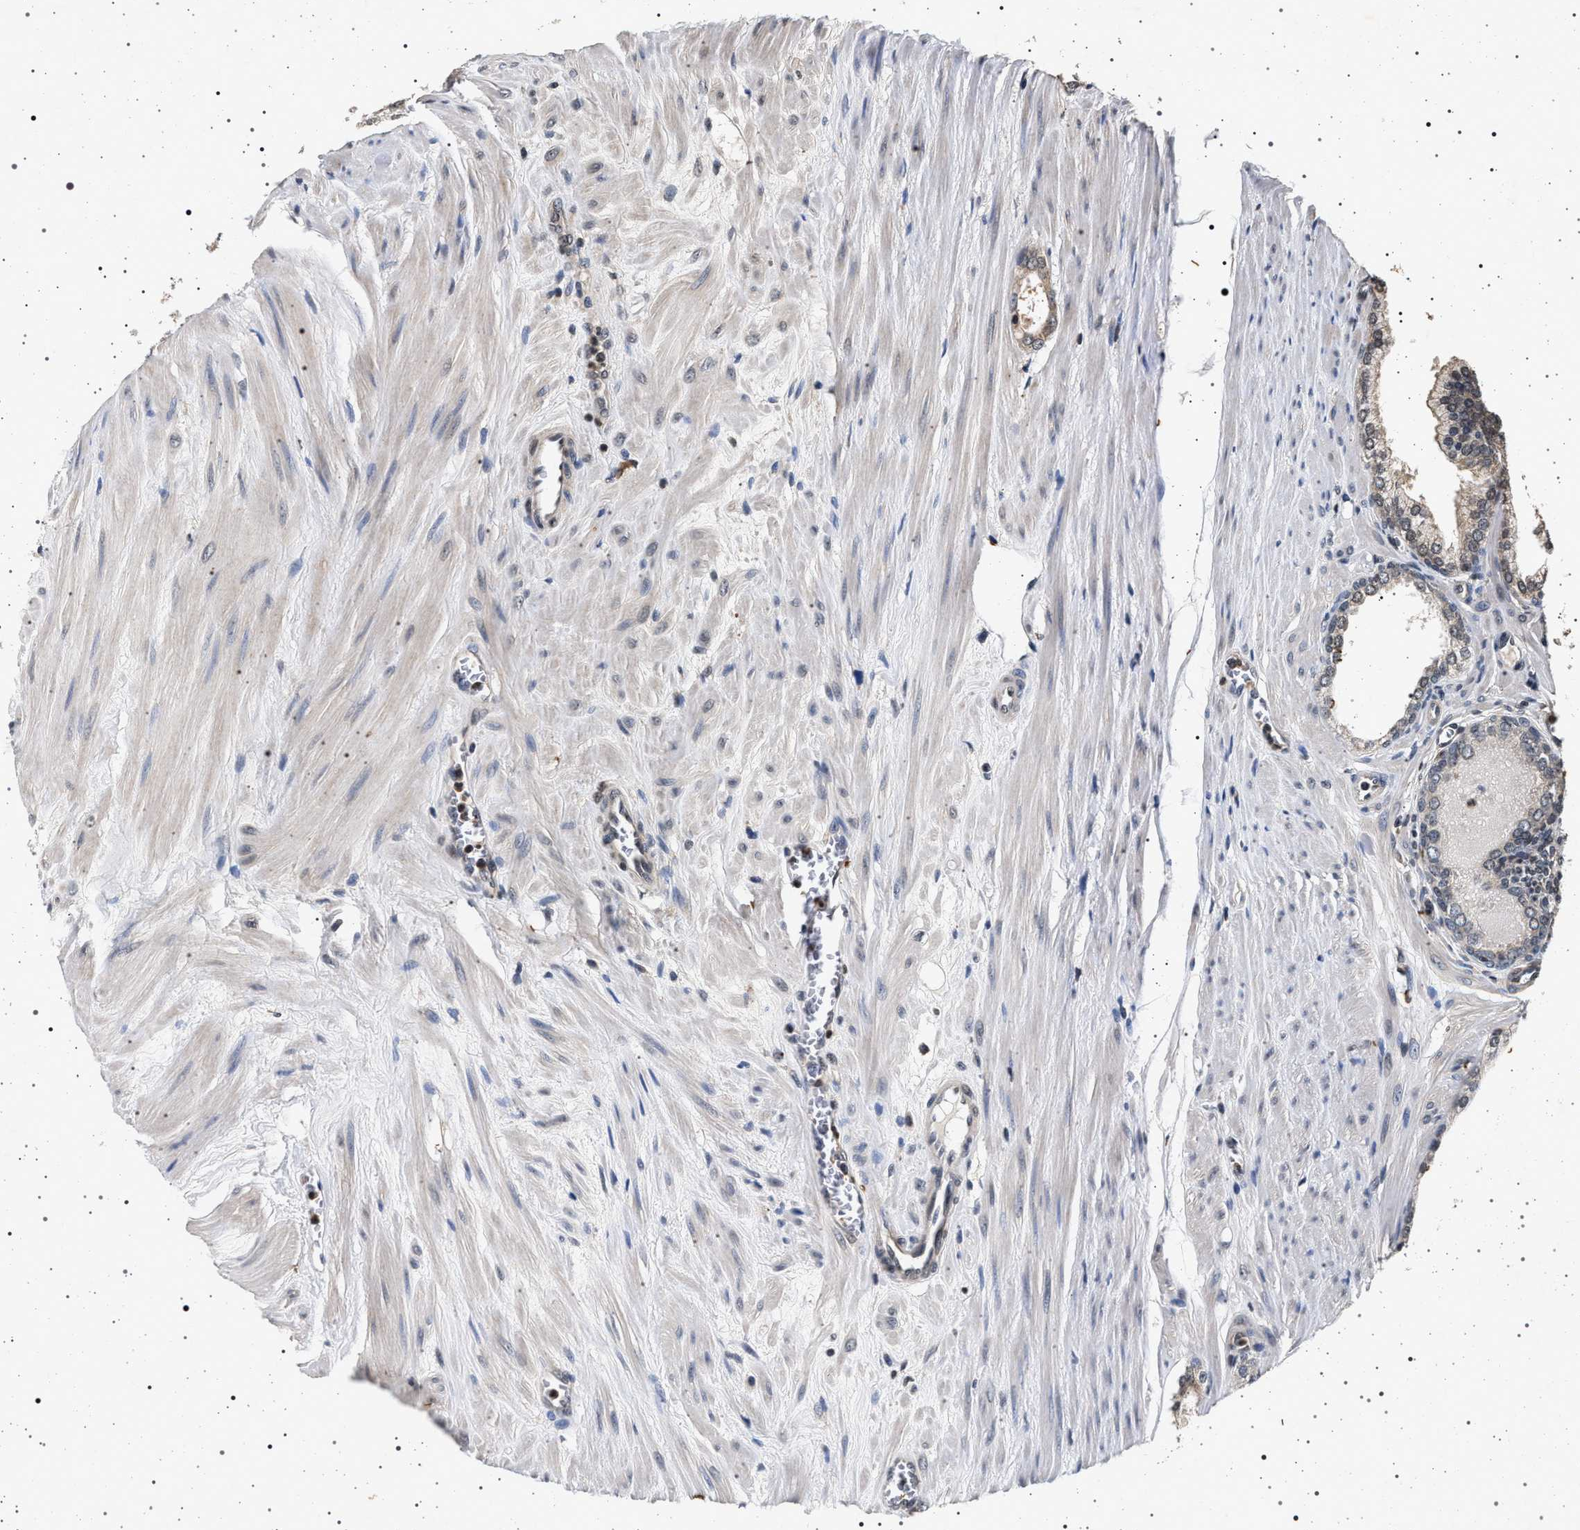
{"staining": {"intensity": "weak", "quantity": ">75%", "location": "cytoplasmic/membranous"}, "tissue": "prostate cancer", "cell_type": "Tumor cells", "image_type": "cancer", "snomed": [{"axis": "morphology", "description": "Adenocarcinoma, Low grade"}, {"axis": "topography", "description": "Prostate"}], "caption": "Protein expression analysis of human prostate cancer reveals weak cytoplasmic/membranous staining in about >75% of tumor cells.", "gene": "CDKN1B", "patient": {"sex": "male", "age": 57}}